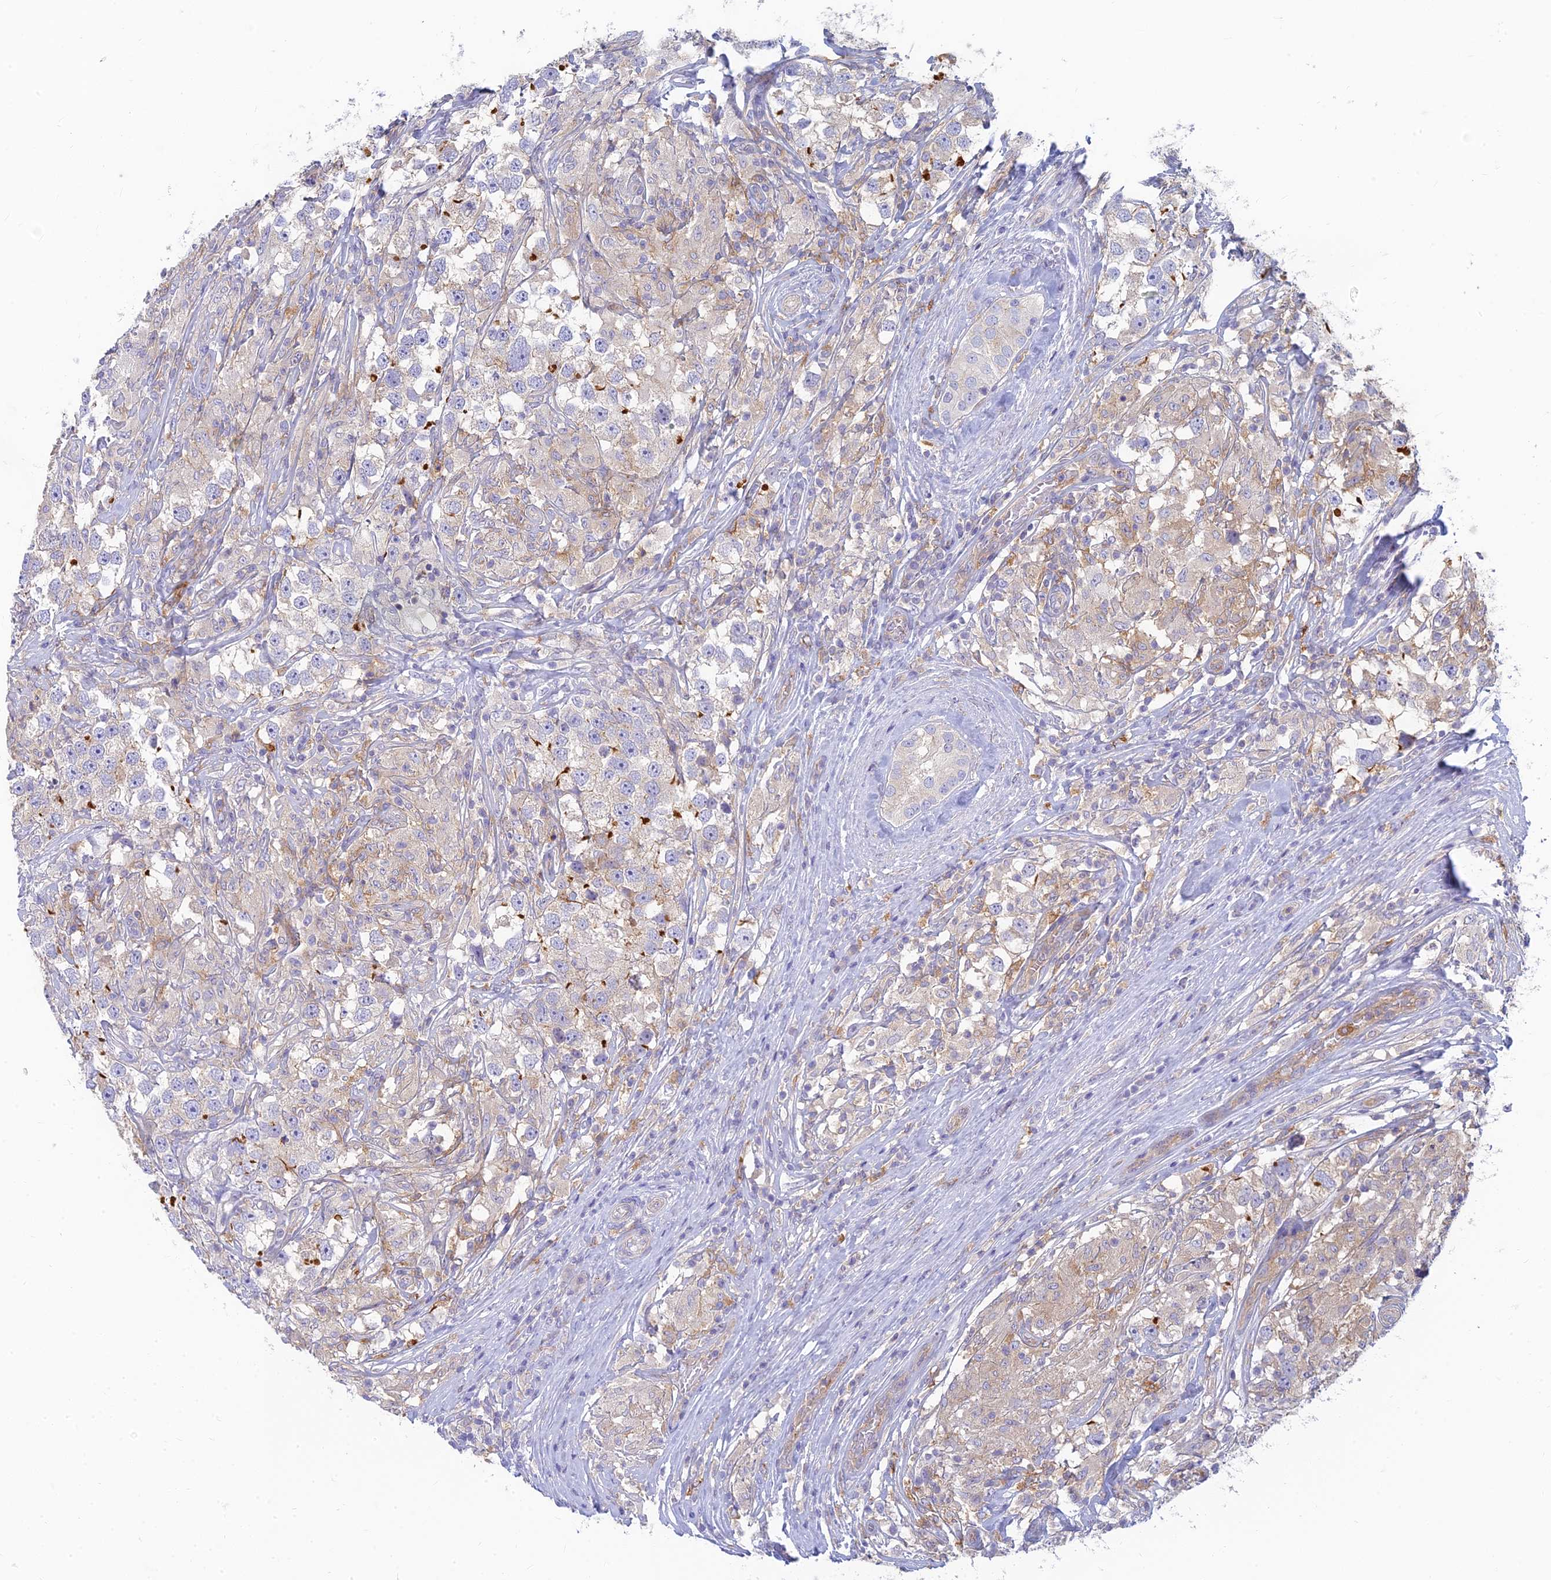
{"staining": {"intensity": "moderate", "quantity": "<25%", "location": "cytoplasmic/membranous"}, "tissue": "testis cancer", "cell_type": "Tumor cells", "image_type": "cancer", "snomed": [{"axis": "morphology", "description": "Seminoma, NOS"}, {"axis": "topography", "description": "Testis"}], "caption": "A histopathology image showing moderate cytoplasmic/membranous positivity in approximately <25% of tumor cells in testis cancer, as visualized by brown immunohistochemical staining.", "gene": "STRN4", "patient": {"sex": "male", "age": 46}}